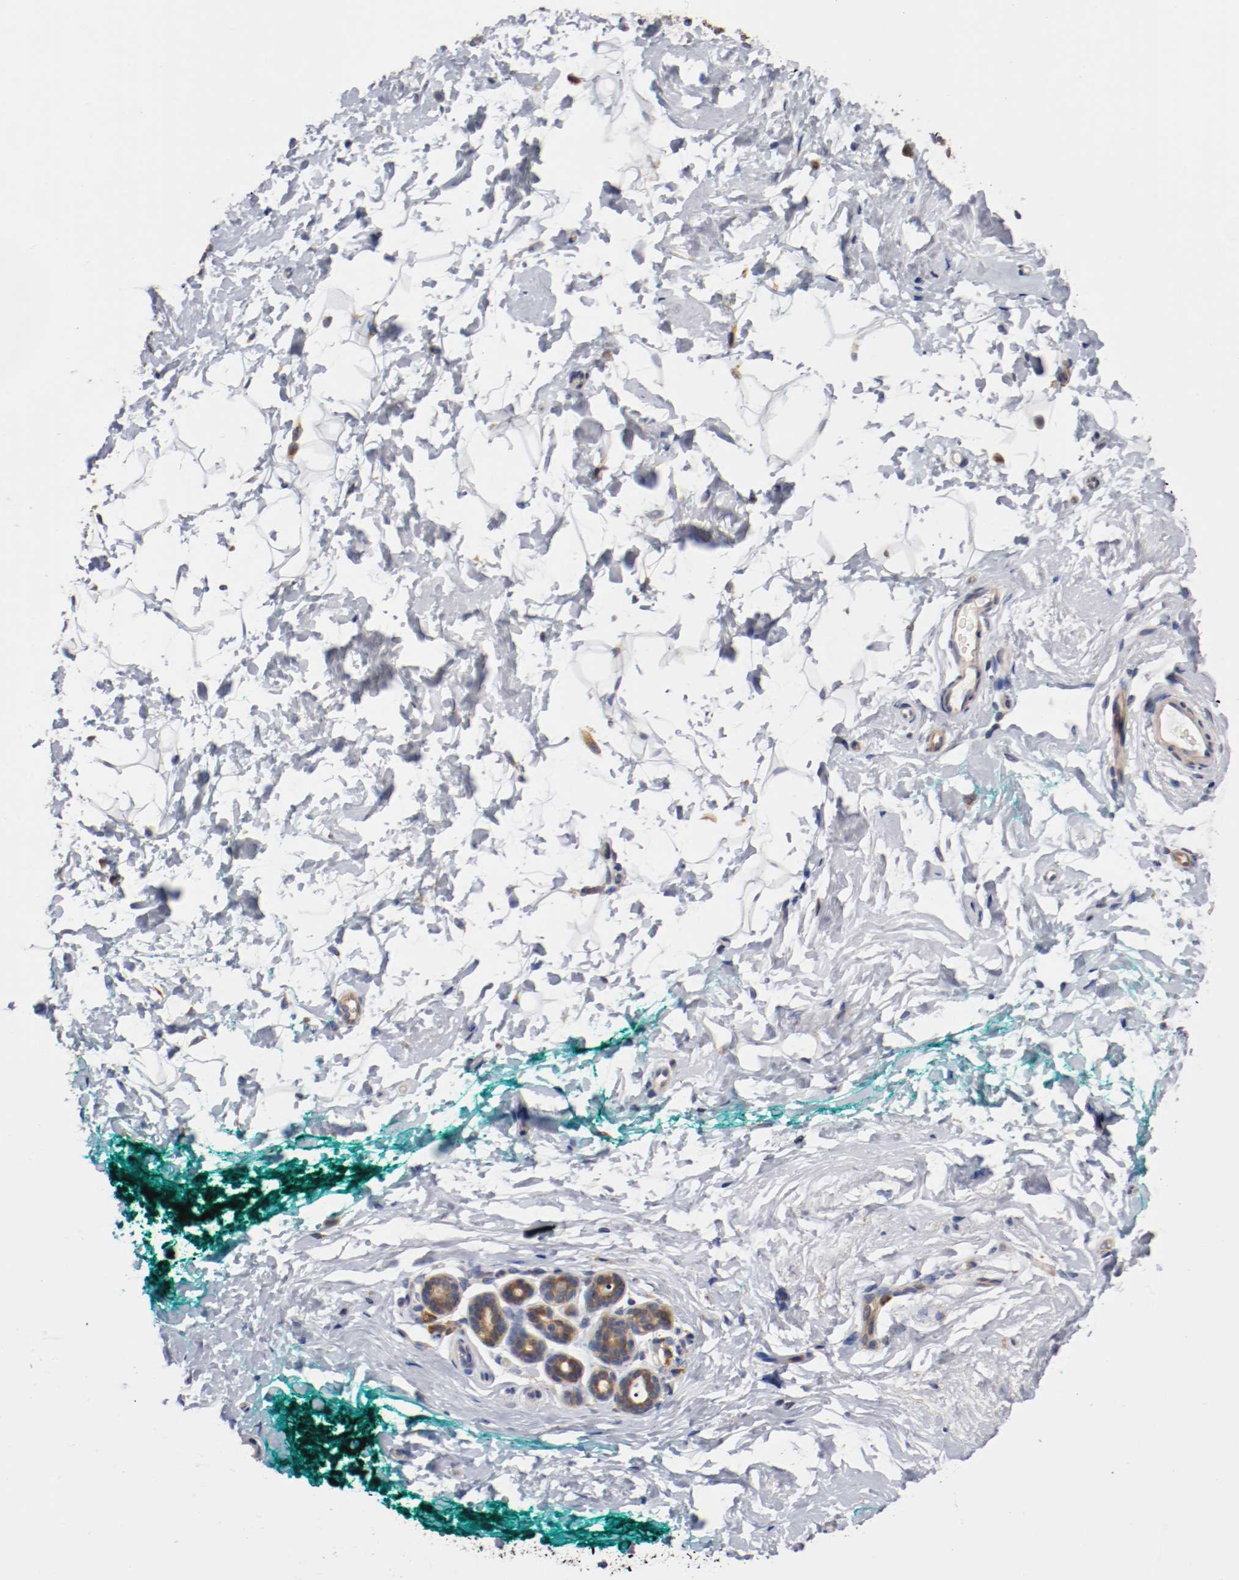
{"staining": {"intensity": "weak", "quantity": "25%-75%", "location": "cytoplasmic/membranous"}, "tissue": "breast", "cell_type": "Adipocytes", "image_type": "normal", "snomed": [{"axis": "morphology", "description": "Normal tissue, NOS"}, {"axis": "topography", "description": "Breast"}], "caption": "Brown immunohistochemical staining in benign human breast displays weak cytoplasmic/membranous positivity in approximately 25%-75% of adipocytes. (DAB (3,3'-diaminobenzidine) IHC, brown staining for protein, blue staining for nuclei).", "gene": "TNFSF12", "patient": {"sex": "female", "age": 52}}